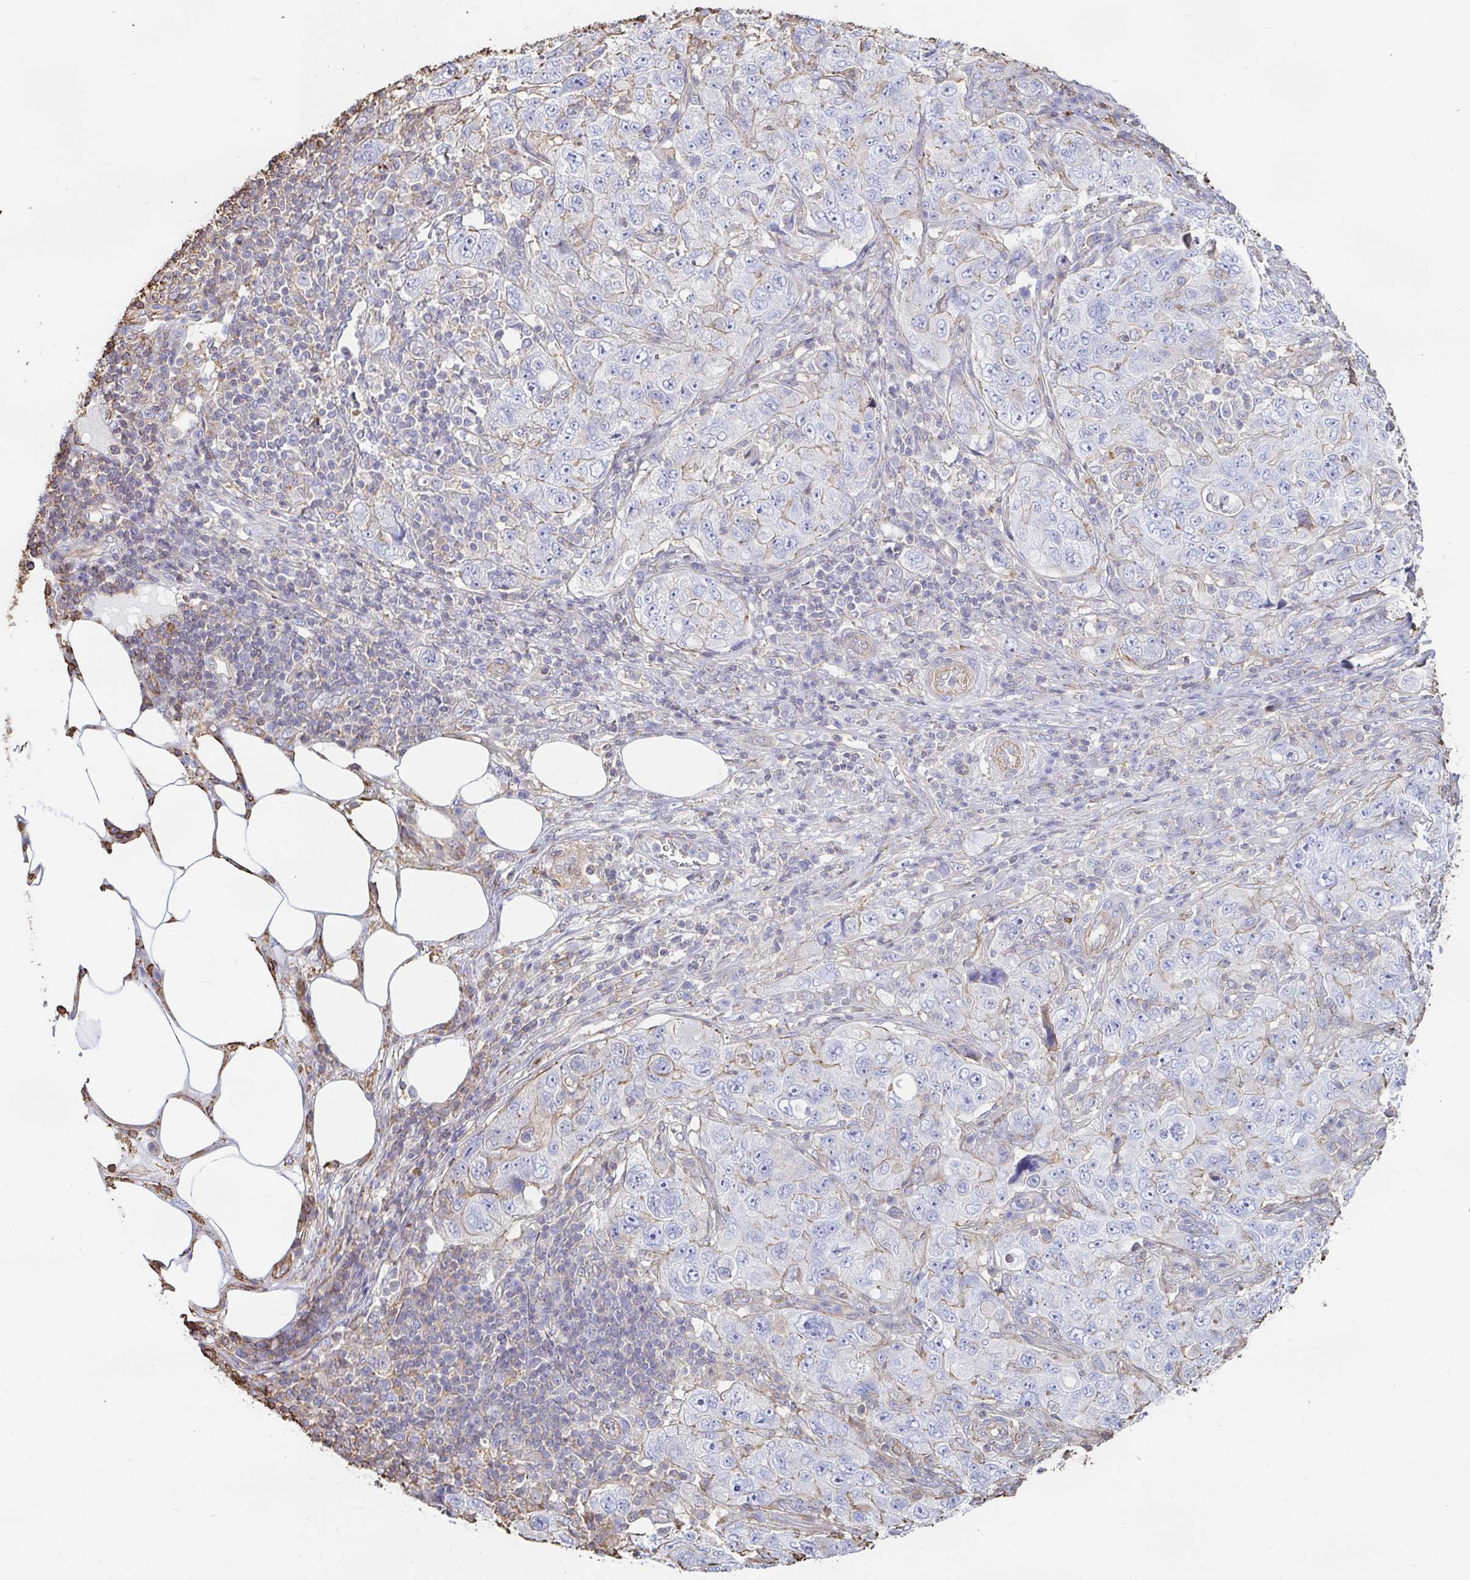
{"staining": {"intensity": "negative", "quantity": "none", "location": "none"}, "tissue": "pancreatic cancer", "cell_type": "Tumor cells", "image_type": "cancer", "snomed": [{"axis": "morphology", "description": "Adenocarcinoma, NOS"}, {"axis": "topography", "description": "Pancreas"}], "caption": "There is no significant positivity in tumor cells of pancreatic cancer.", "gene": "PTPN14", "patient": {"sex": "male", "age": 68}}